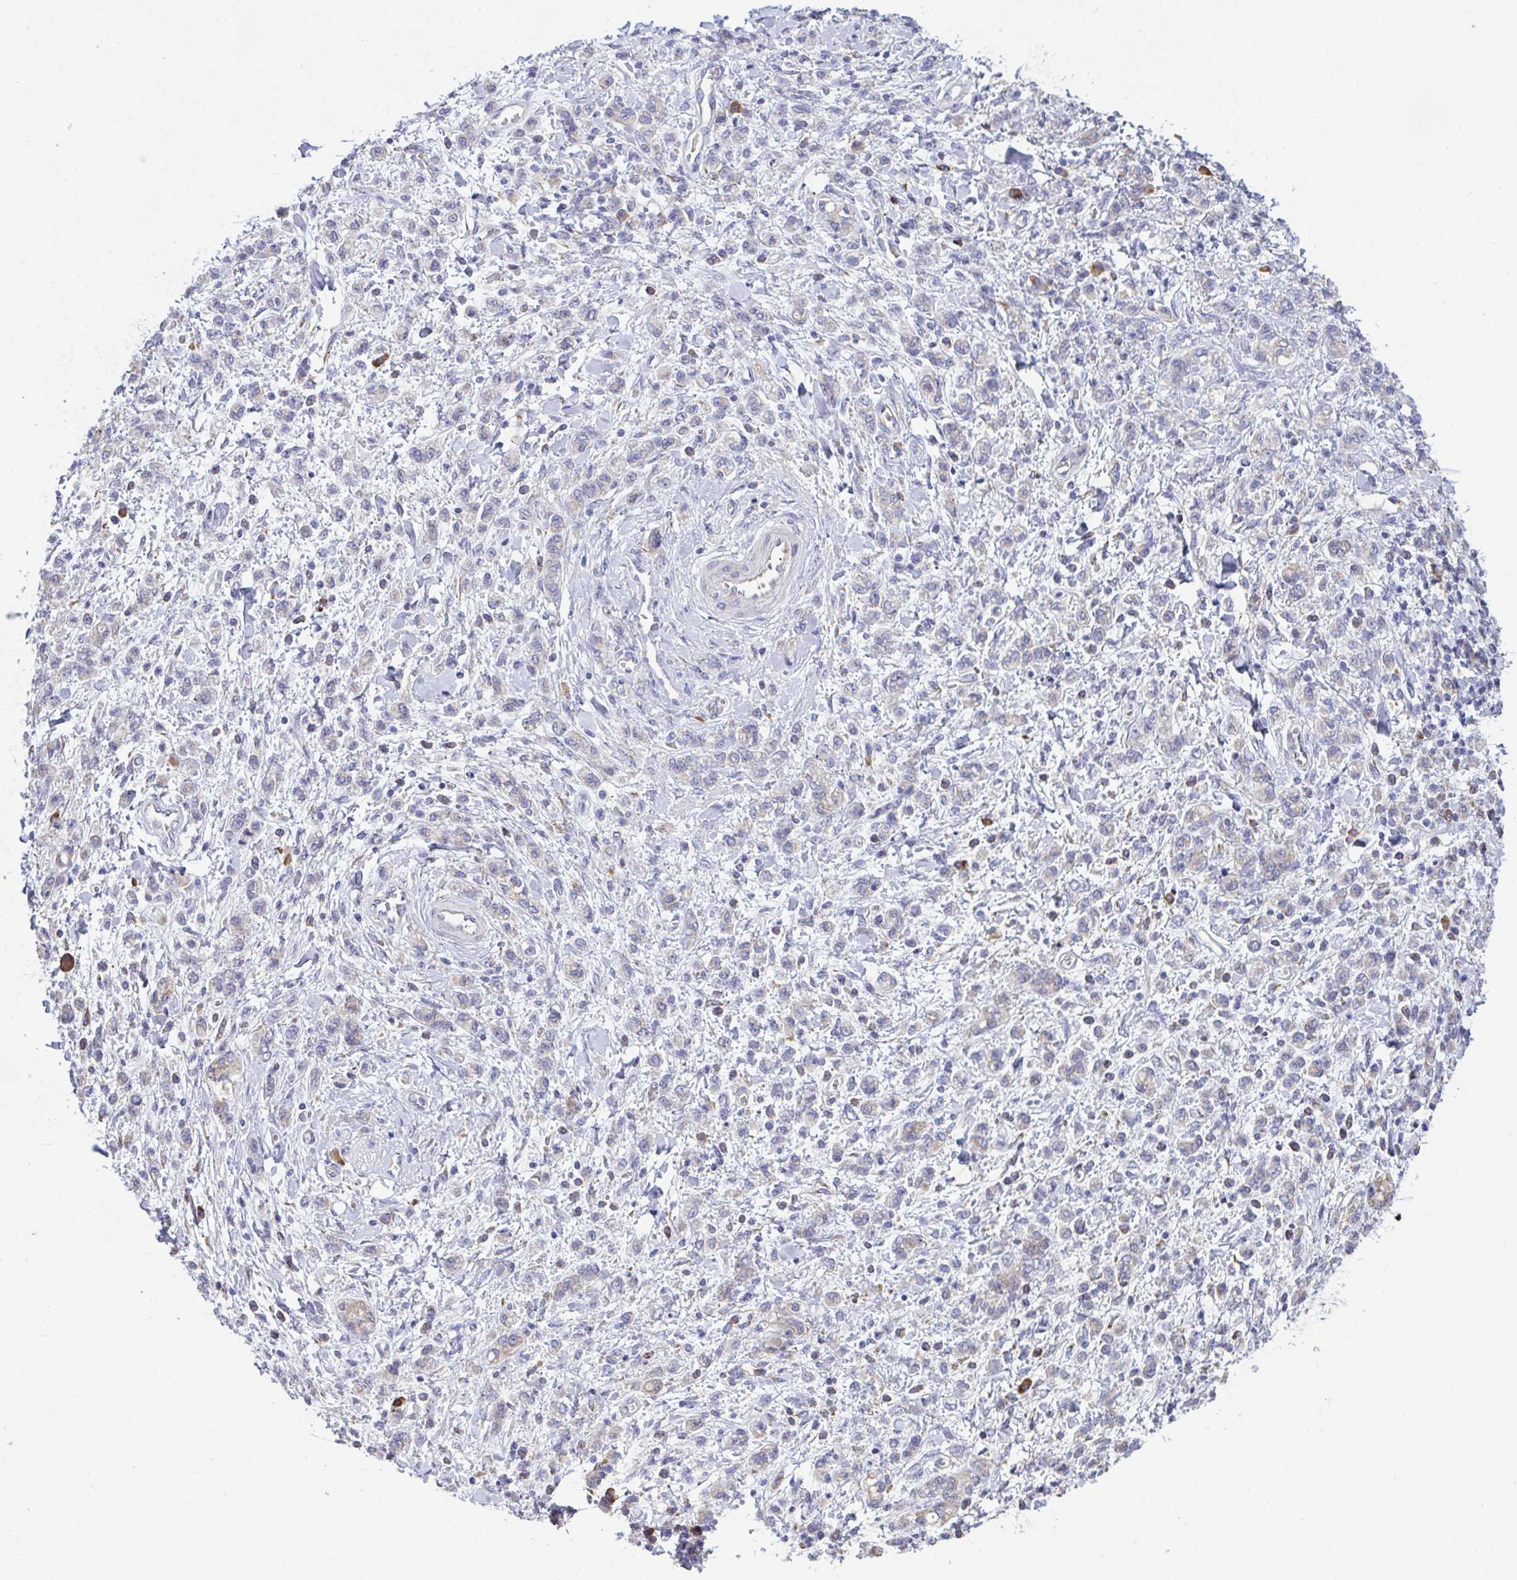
{"staining": {"intensity": "negative", "quantity": "none", "location": "none"}, "tissue": "stomach cancer", "cell_type": "Tumor cells", "image_type": "cancer", "snomed": [{"axis": "morphology", "description": "Adenocarcinoma, NOS"}, {"axis": "topography", "description": "Stomach"}], "caption": "Tumor cells show no significant protein positivity in stomach adenocarcinoma.", "gene": "MYMK", "patient": {"sex": "male", "age": 77}}